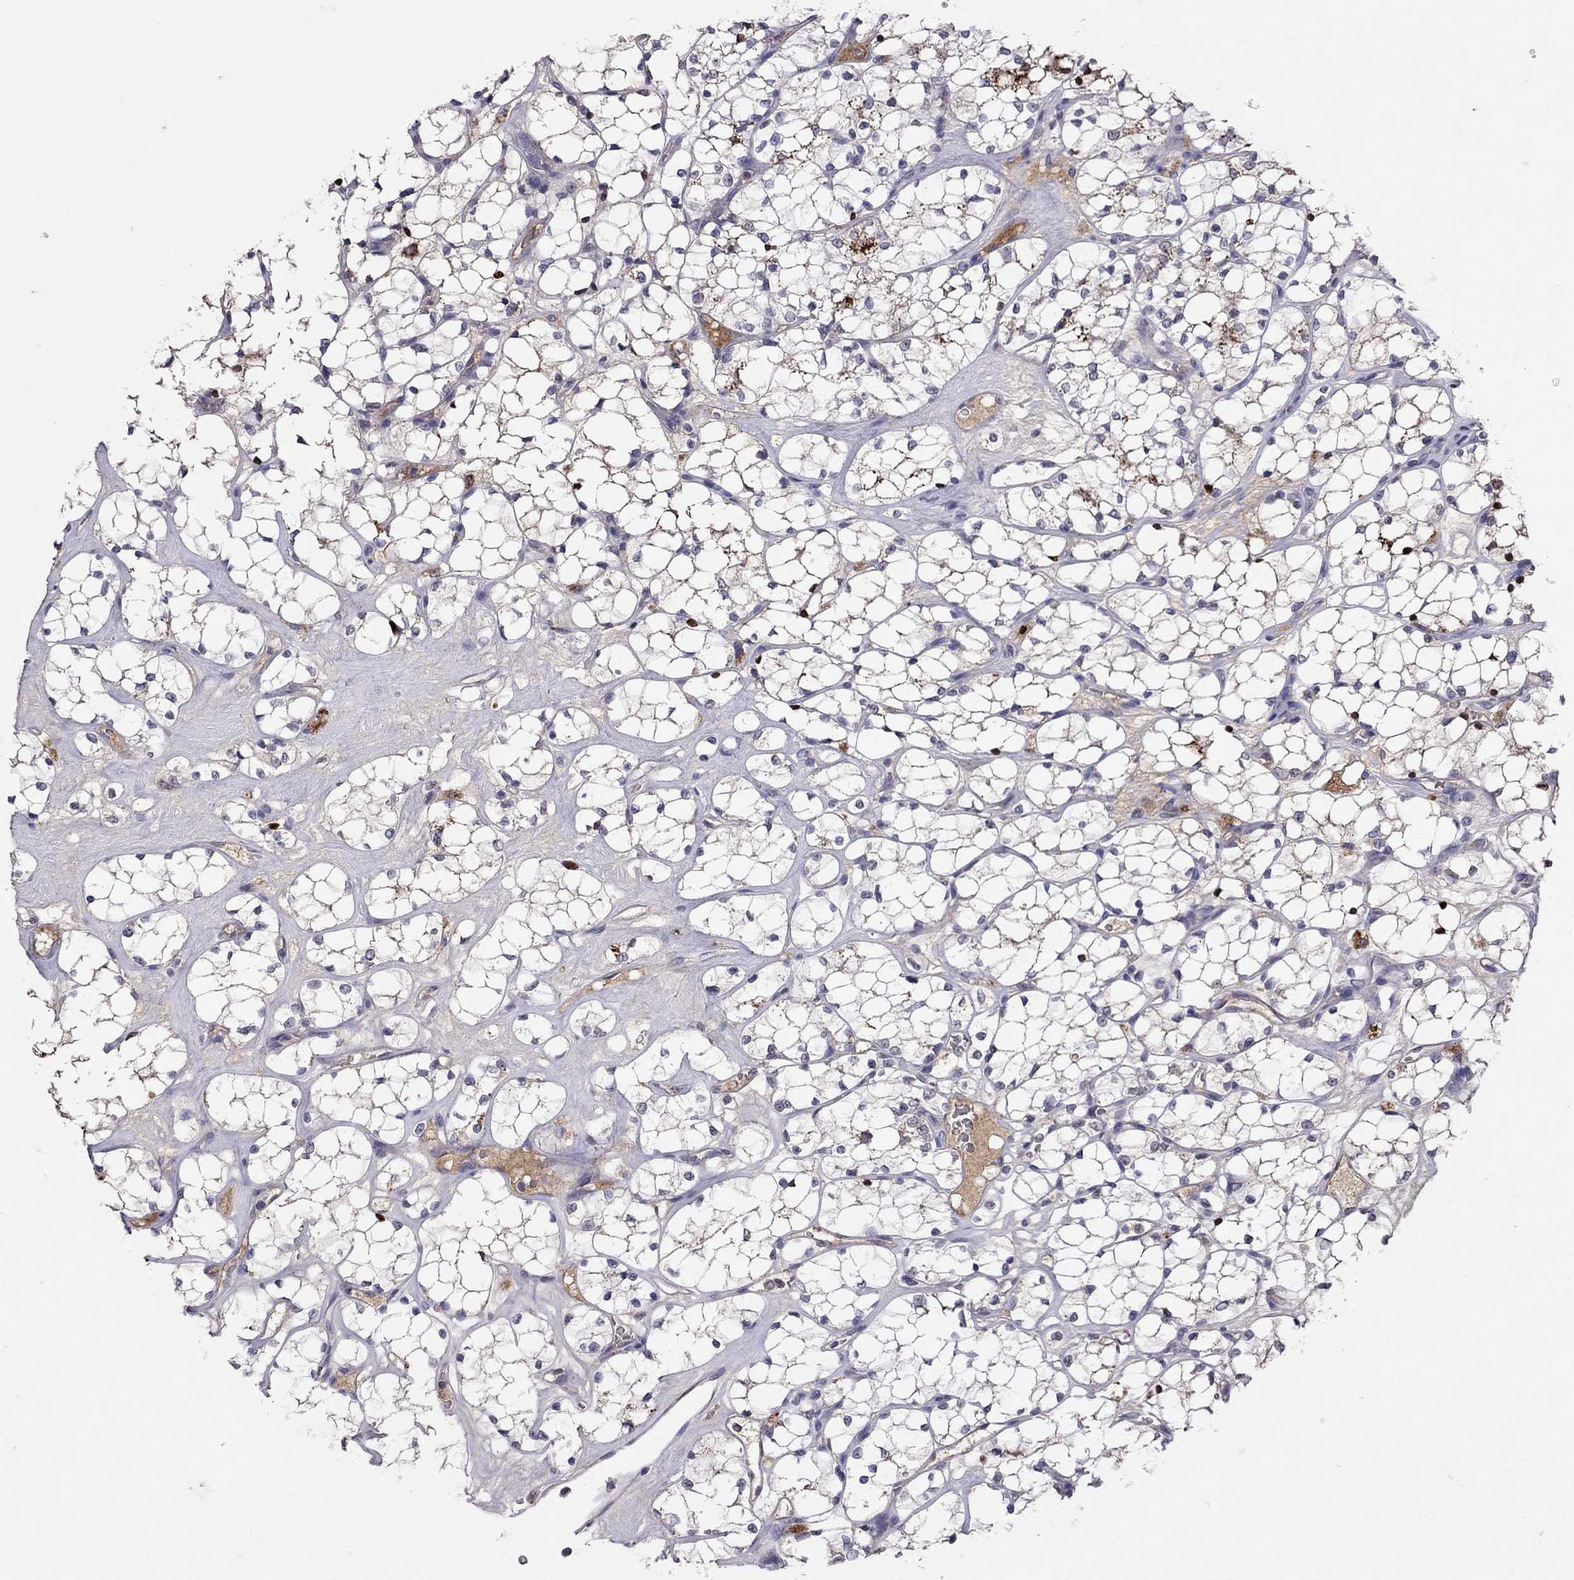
{"staining": {"intensity": "weak", "quantity": ">75%", "location": "cytoplasmic/membranous"}, "tissue": "renal cancer", "cell_type": "Tumor cells", "image_type": "cancer", "snomed": [{"axis": "morphology", "description": "Adenocarcinoma, NOS"}, {"axis": "topography", "description": "Kidney"}], "caption": "Weak cytoplasmic/membranous protein expression is seen in about >75% of tumor cells in renal cancer.", "gene": "SERPINA3", "patient": {"sex": "female", "age": 69}}